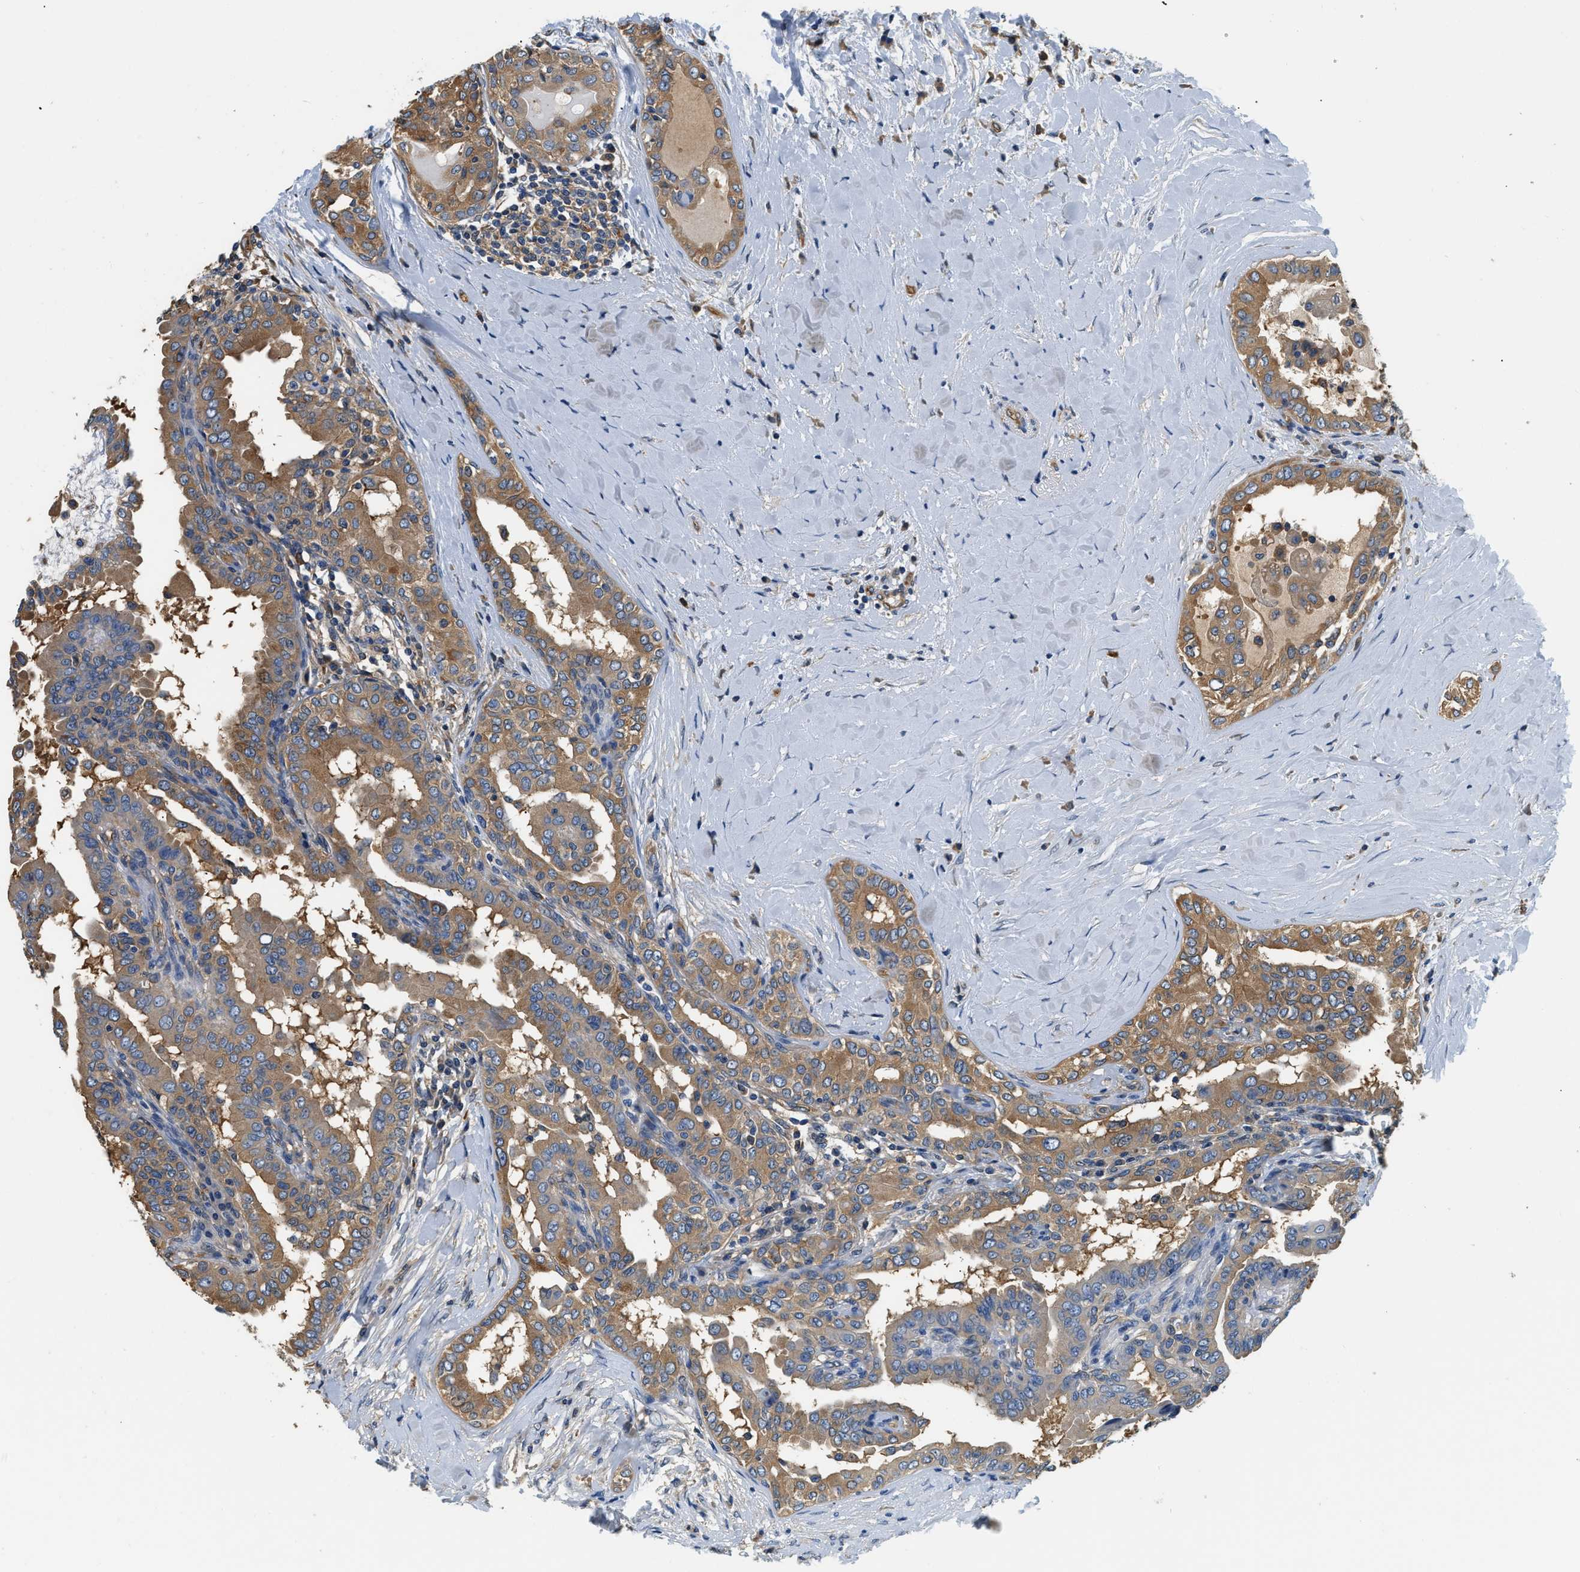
{"staining": {"intensity": "moderate", "quantity": ">75%", "location": "cytoplasmic/membranous"}, "tissue": "thyroid cancer", "cell_type": "Tumor cells", "image_type": "cancer", "snomed": [{"axis": "morphology", "description": "Papillary adenocarcinoma, NOS"}, {"axis": "topography", "description": "Thyroid gland"}], "caption": "Immunohistochemistry (DAB (3,3'-diaminobenzidine)) staining of thyroid papillary adenocarcinoma exhibits moderate cytoplasmic/membranous protein staining in about >75% of tumor cells.", "gene": "PPP2R1B", "patient": {"sex": "male", "age": 33}}